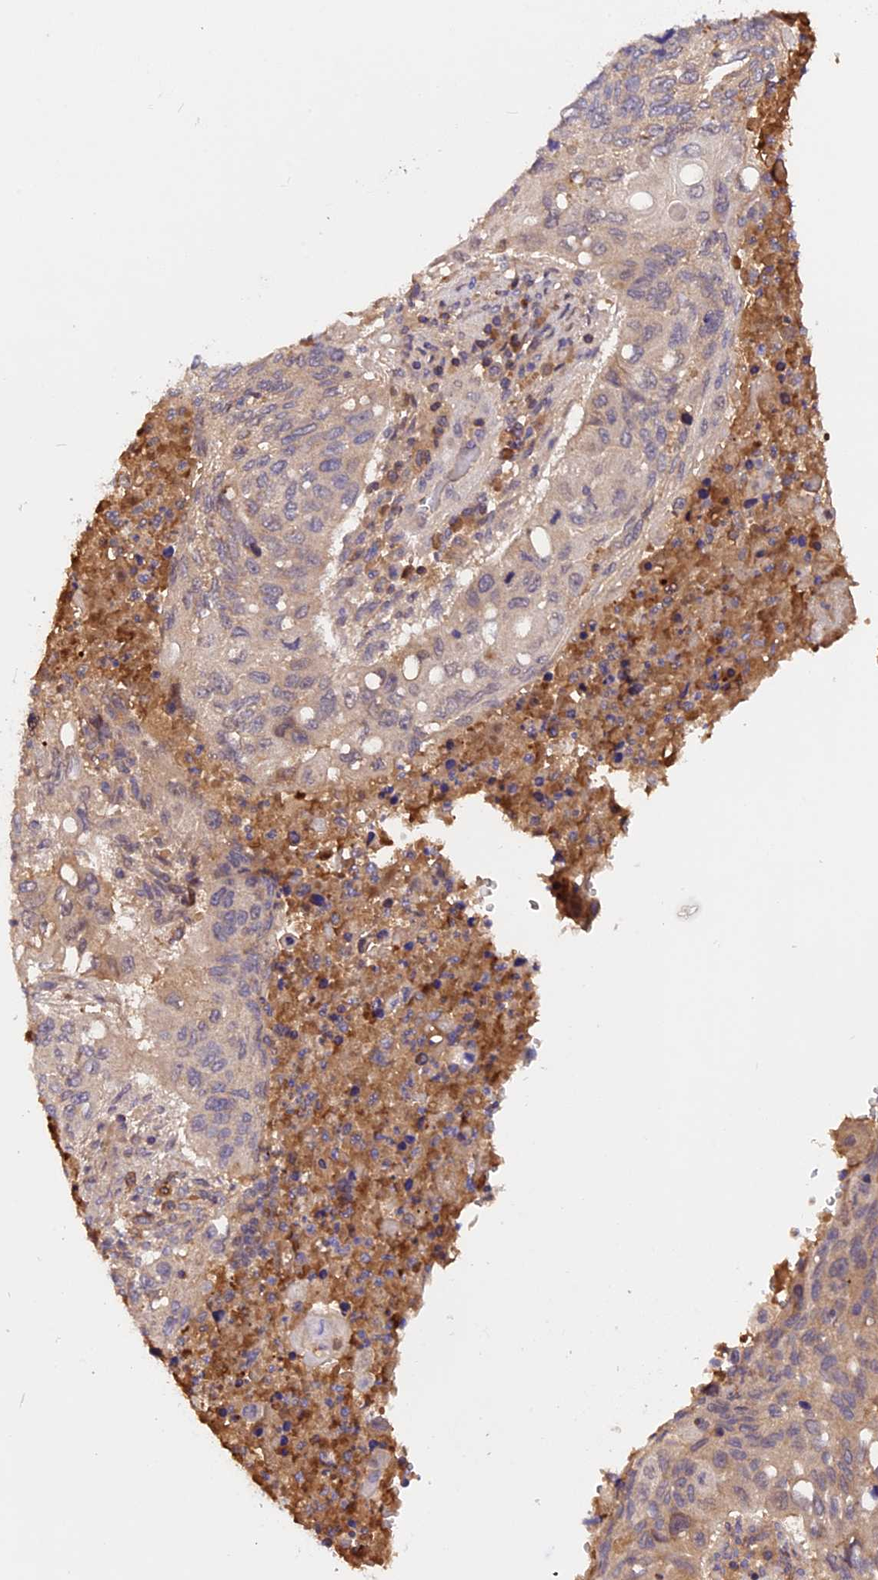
{"staining": {"intensity": "weak", "quantity": "25%-75%", "location": "cytoplasmic/membranous"}, "tissue": "lung cancer", "cell_type": "Tumor cells", "image_type": "cancer", "snomed": [{"axis": "morphology", "description": "Squamous cell carcinoma, NOS"}, {"axis": "topography", "description": "Lung"}], "caption": "About 25%-75% of tumor cells in human lung cancer (squamous cell carcinoma) reveal weak cytoplasmic/membranous protein expression as visualized by brown immunohistochemical staining.", "gene": "MARK4", "patient": {"sex": "female", "age": 63}}